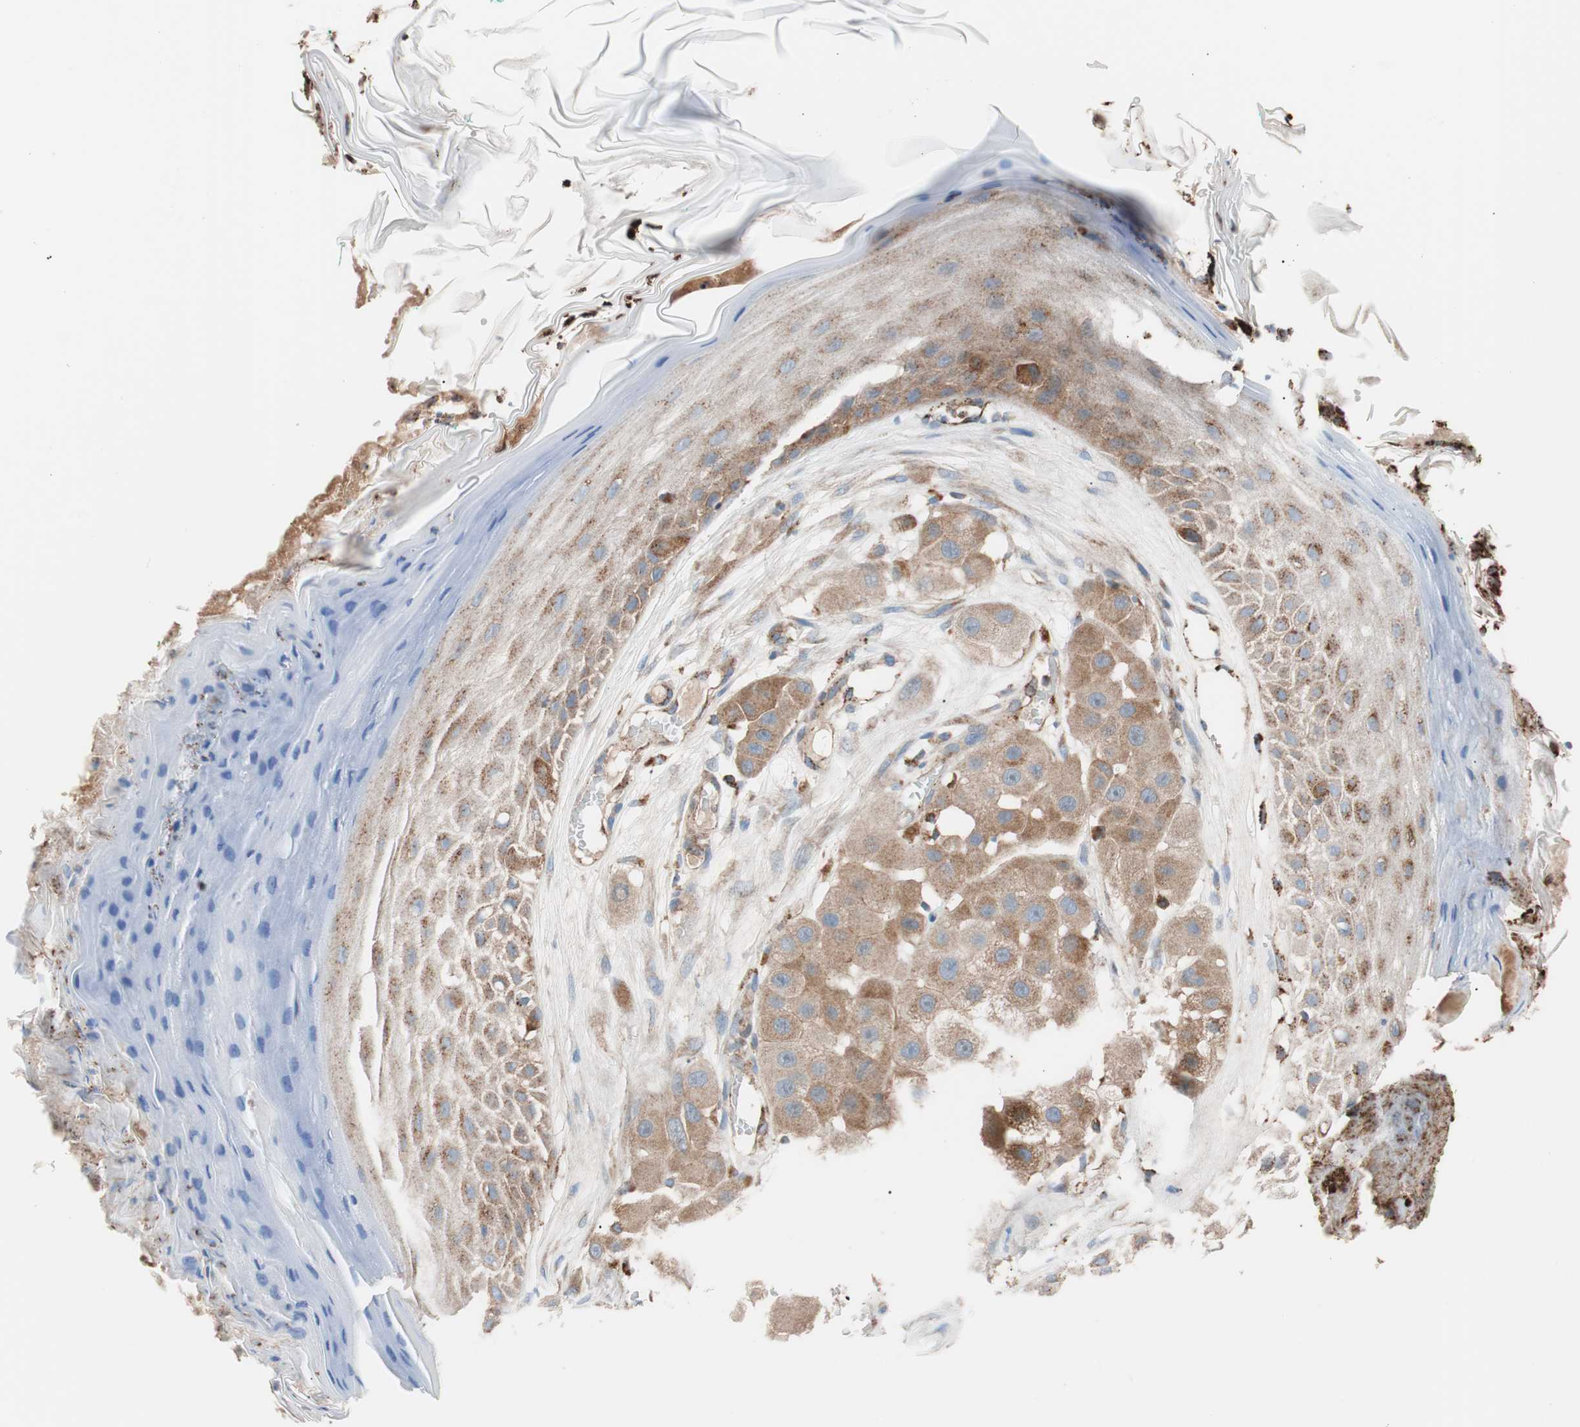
{"staining": {"intensity": "moderate", "quantity": ">75%", "location": "cytoplasmic/membranous"}, "tissue": "melanoma", "cell_type": "Tumor cells", "image_type": "cancer", "snomed": [{"axis": "morphology", "description": "Malignant melanoma, NOS"}, {"axis": "topography", "description": "Skin"}], "caption": "About >75% of tumor cells in malignant melanoma demonstrate moderate cytoplasmic/membranous protein expression as visualized by brown immunohistochemical staining.", "gene": "FLOT2", "patient": {"sex": "female", "age": 81}}